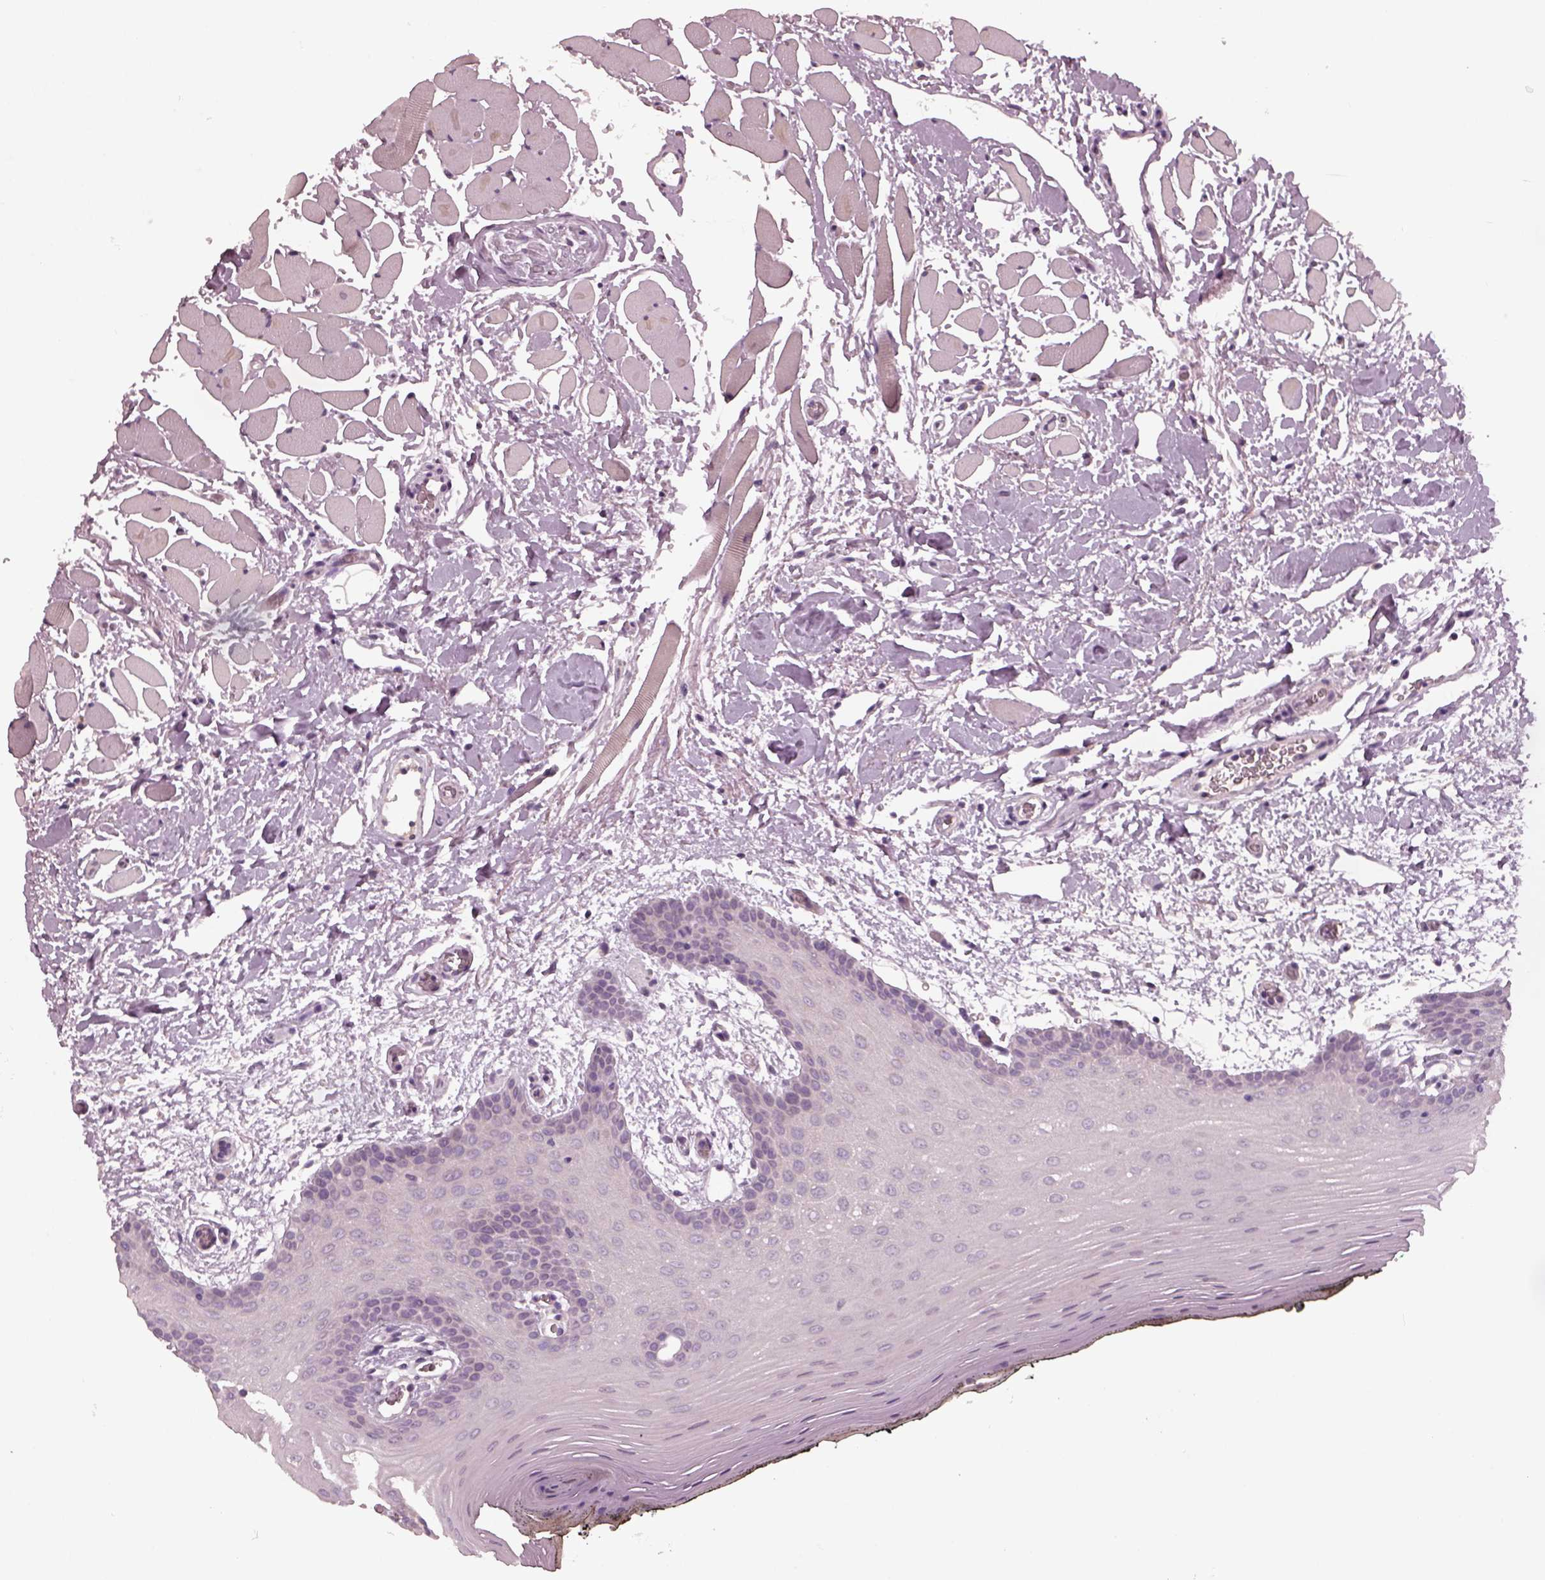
{"staining": {"intensity": "negative", "quantity": "none", "location": "none"}, "tissue": "oral mucosa", "cell_type": "Squamous epithelial cells", "image_type": "normal", "snomed": [{"axis": "morphology", "description": "Normal tissue, NOS"}, {"axis": "topography", "description": "Oral tissue"}, {"axis": "topography", "description": "Head-Neck"}], "caption": "An immunohistochemistry photomicrograph of unremarkable oral mucosa is shown. There is no staining in squamous epithelial cells of oral mucosa.", "gene": "RCVRN", "patient": {"sex": "male", "age": 65}}